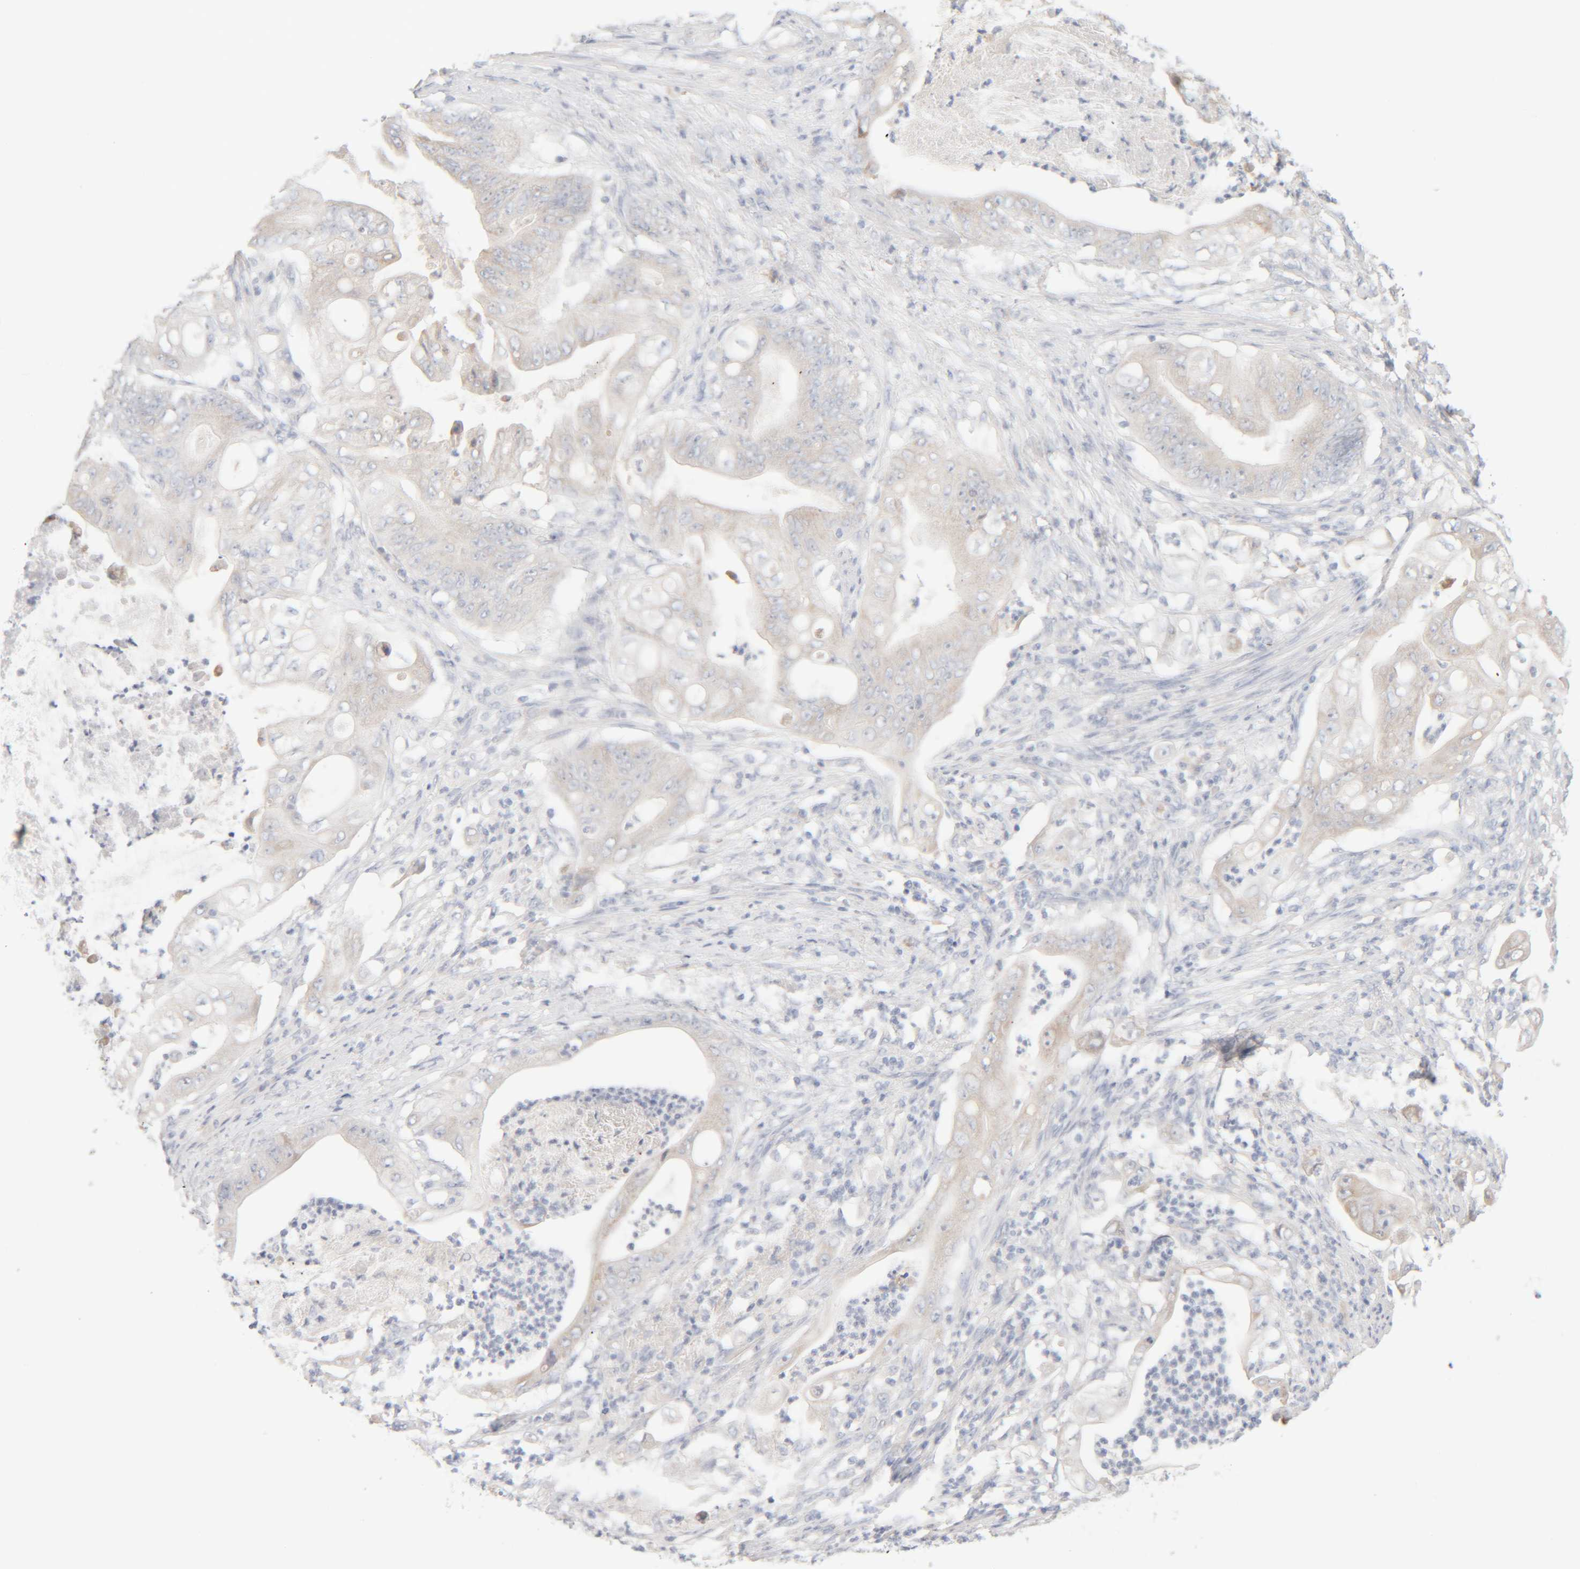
{"staining": {"intensity": "weak", "quantity": "<25%", "location": "cytoplasmic/membranous"}, "tissue": "stomach cancer", "cell_type": "Tumor cells", "image_type": "cancer", "snomed": [{"axis": "morphology", "description": "Adenocarcinoma, NOS"}, {"axis": "topography", "description": "Stomach"}], "caption": "Stomach adenocarcinoma was stained to show a protein in brown. There is no significant expression in tumor cells. (DAB (3,3'-diaminobenzidine) immunohistochemistry (IHC) visualized using brightfield microscopy, high magnification).", "gene": "RIDA", "patient": {"sex": "female", "age": 73}}